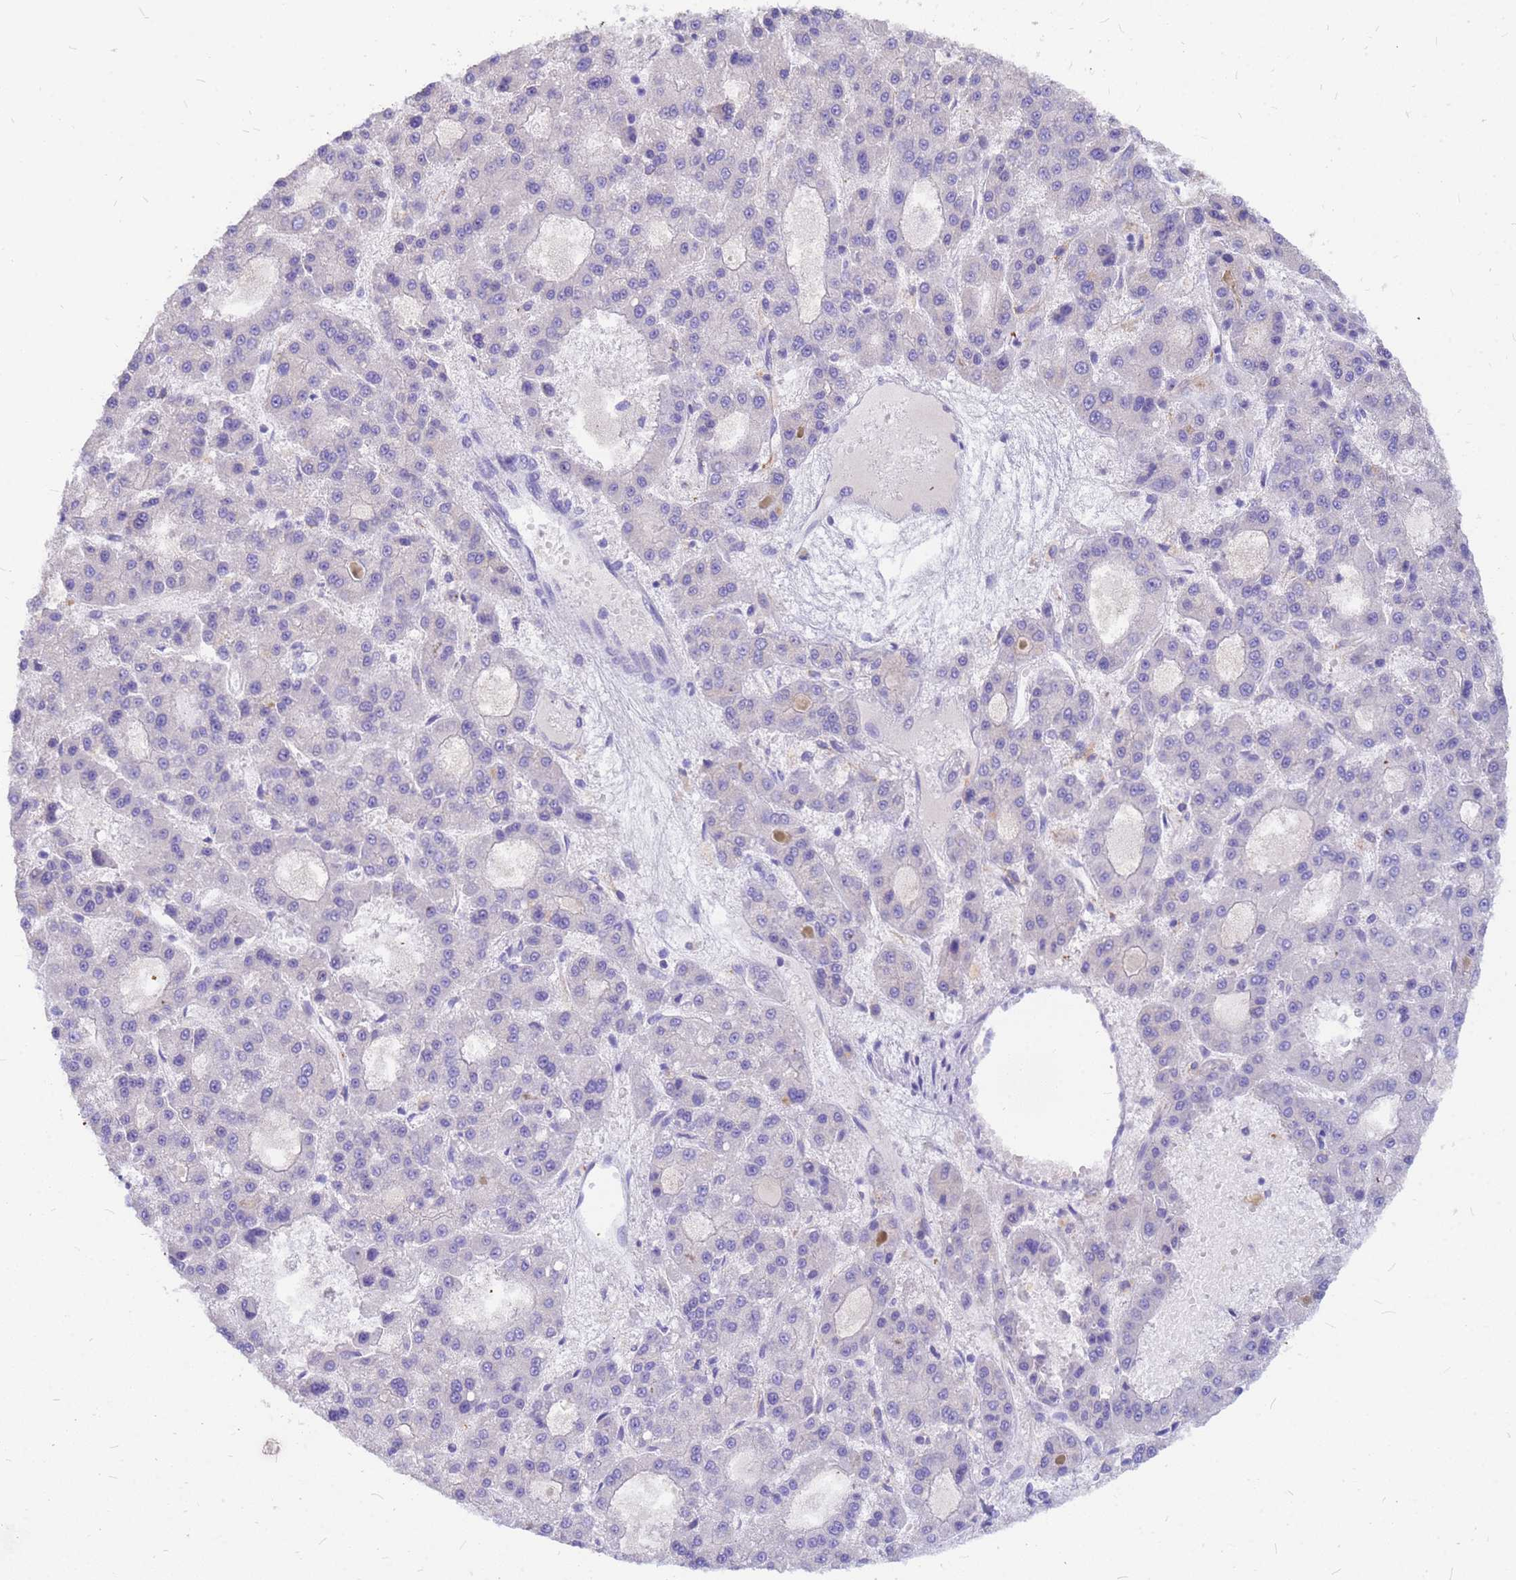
{"staining": {"intensity": "negative", "quantity": "none", "location": "none"}, "tissue": "liver cancer", "cell_type": "Tumor cells", "image_type": "cancer", "snomed": [{"axis": "morphology", "description": "Carcinoma, Hepatocellular, NOS"}, {"axis": "topography", "description": "Liver"}], "caption": "A photomicrograph of human hepatocellular carcinoma (liver) is negative for staining in tumor cells. (DAB immunohistochemistry (IHC) with hematoxylin counter stain).", "gene": "DPRX", "patient": {"sex": "male", "age": 70}}